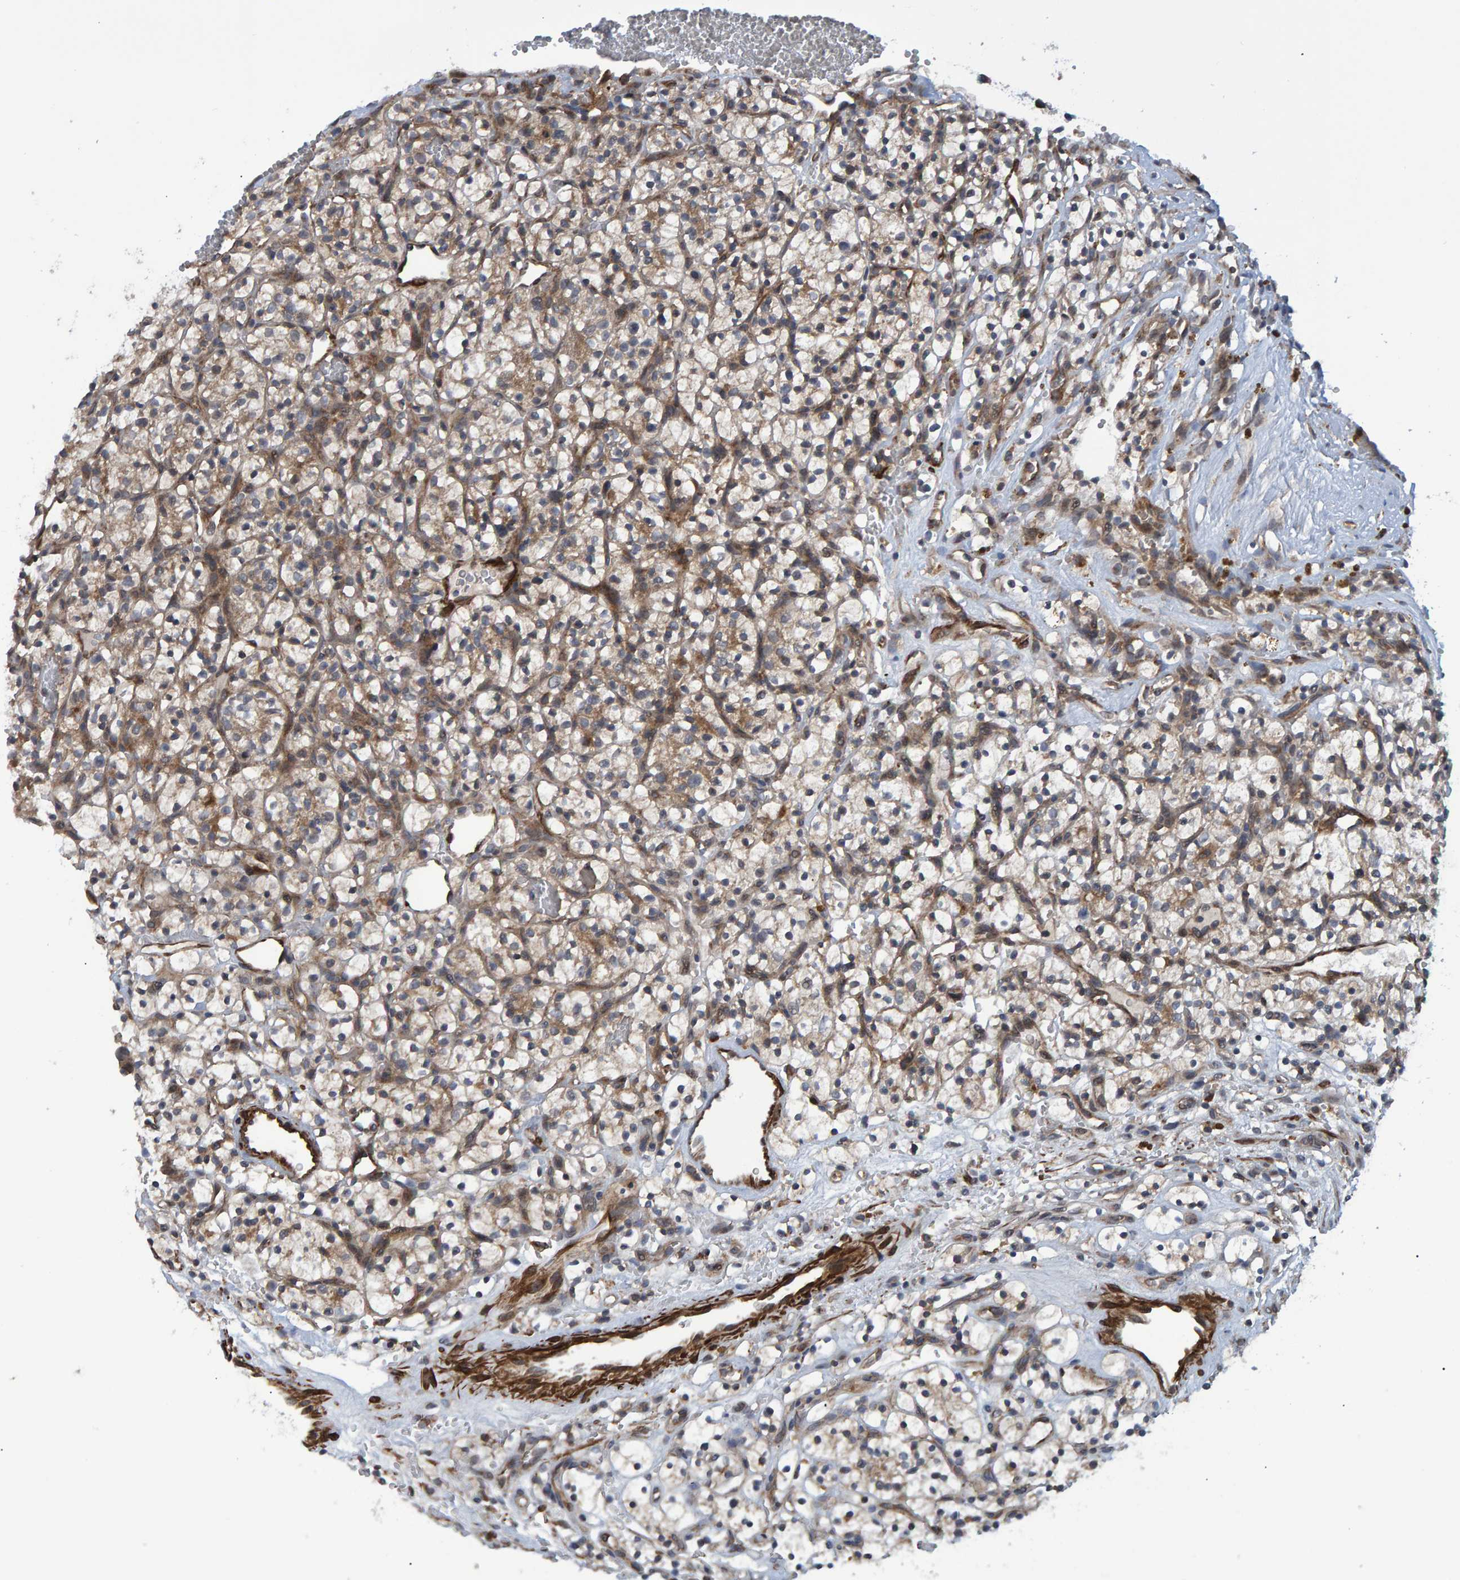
{"staining": {"intensity": "moderate", "quantity": ">75%", "location": "cytoplasmic/membranous"}, "tissue": "renal cancer", "cell_type": "Tumor cells", "image_type": "cancer", "snomed": [{"axis": "morphology", "description": "Adenocarcinoma, NOS"}, {"axis": "topography", "description": "Kidney"}], "caption": "This photomicrograph reveals immunohistochemistry (IHC) staining of adenocarcinoma (renal), with medium moderate cytoplasmic/membranous expression in approximately >75% of tumor cells.", "gene": "ATP6V1H", "patient": {"sex": "female", "age": 57}}